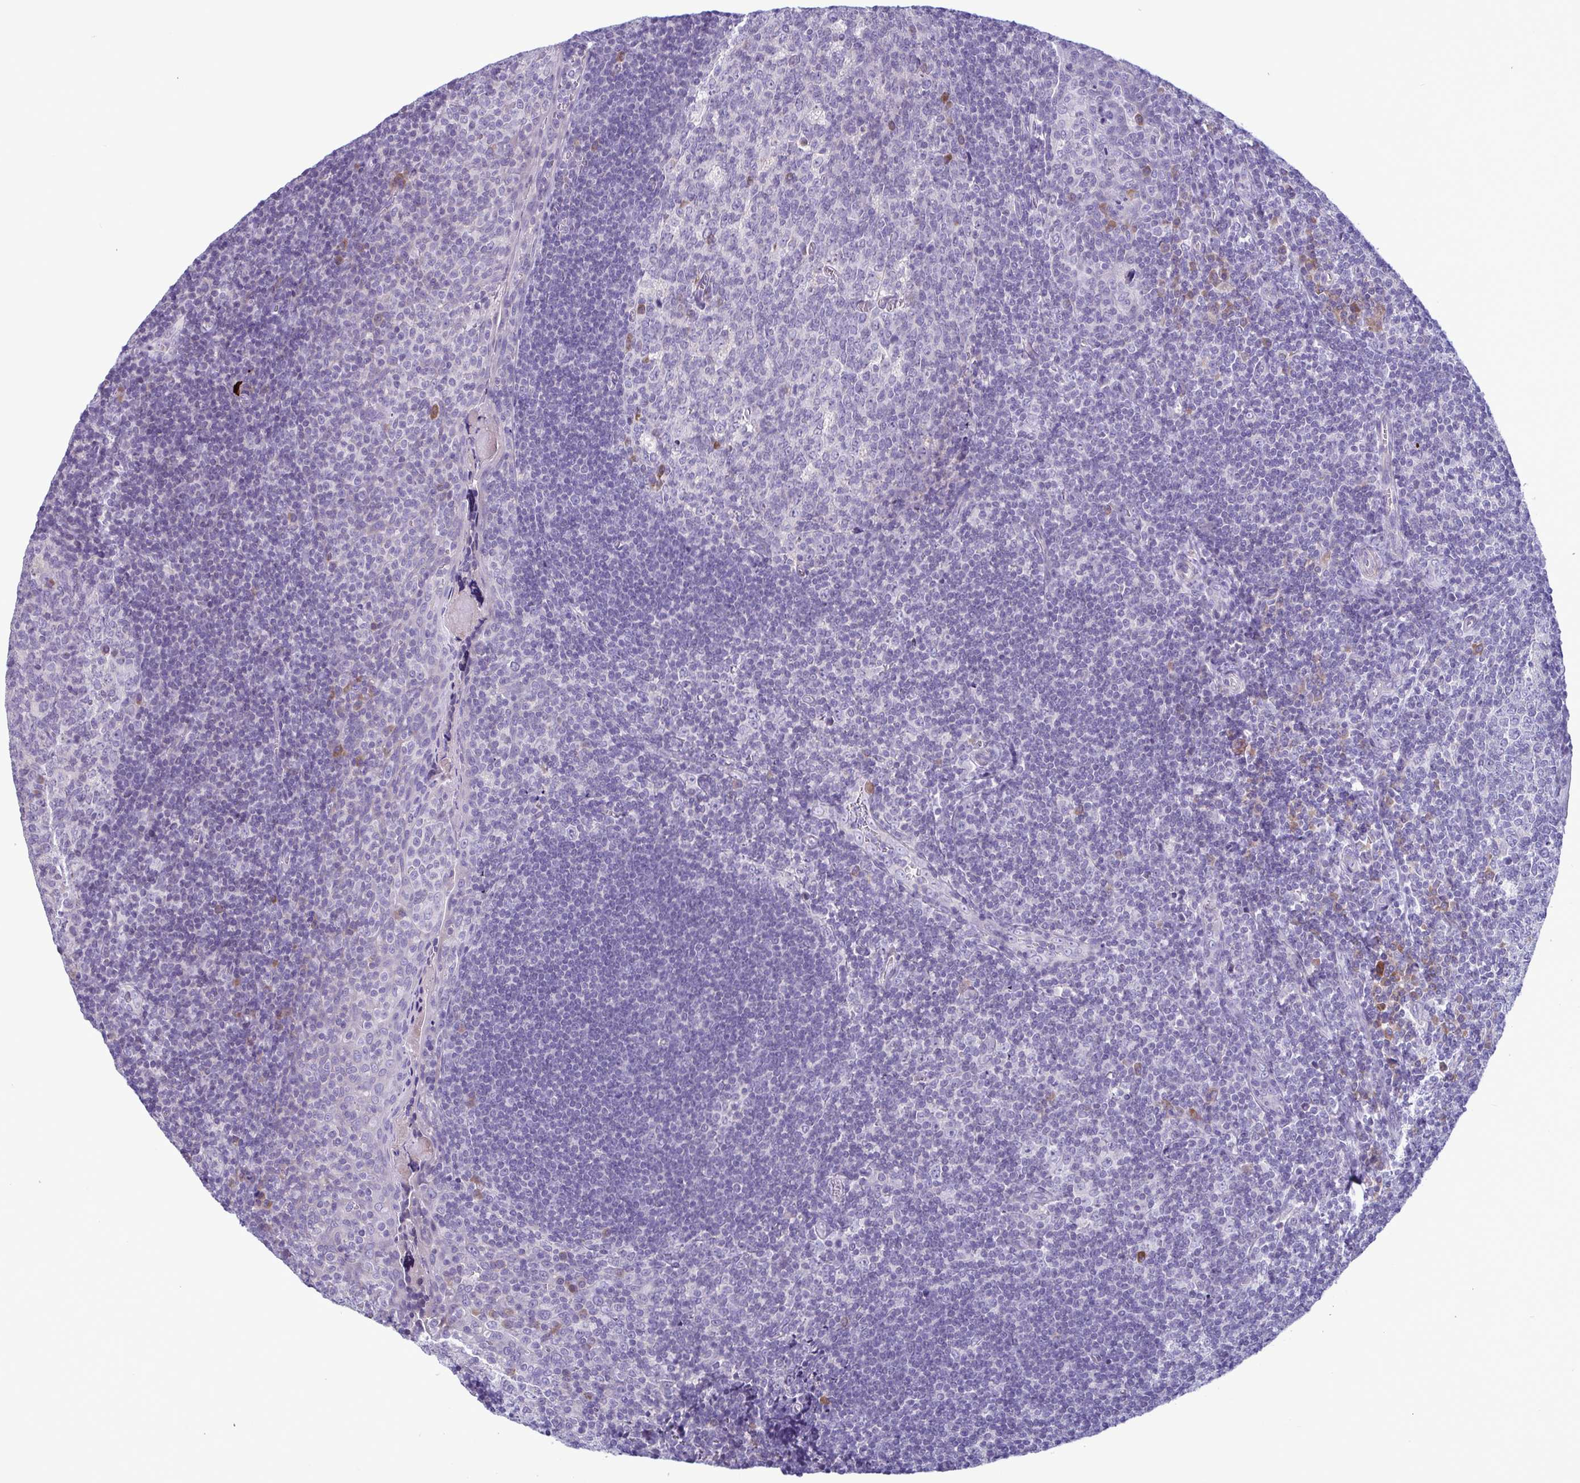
{"staining": {"intensity": "moderate", "quantity": "<25%", "location": "cytoplasmic/membranous"}, "tissue": "tonsil", "cell_type": "Germinal center cells", "image_type": "normal", "snomed": [{"axis": "morphology", "description": "Normal tissue, NOS"}, {"axis": "morphology", "description": "Inflammation, NOS"}, {"axis": "topography", "description": "Tonsil"}], "caption": "Human tonsil stained for a protein (brown) demonstrates moderate cytoplasmic/membranous positive positivity in about <25% of germinal center cells.", "gene": "F13B", "patient": {"sex": "female", "age": 31}}